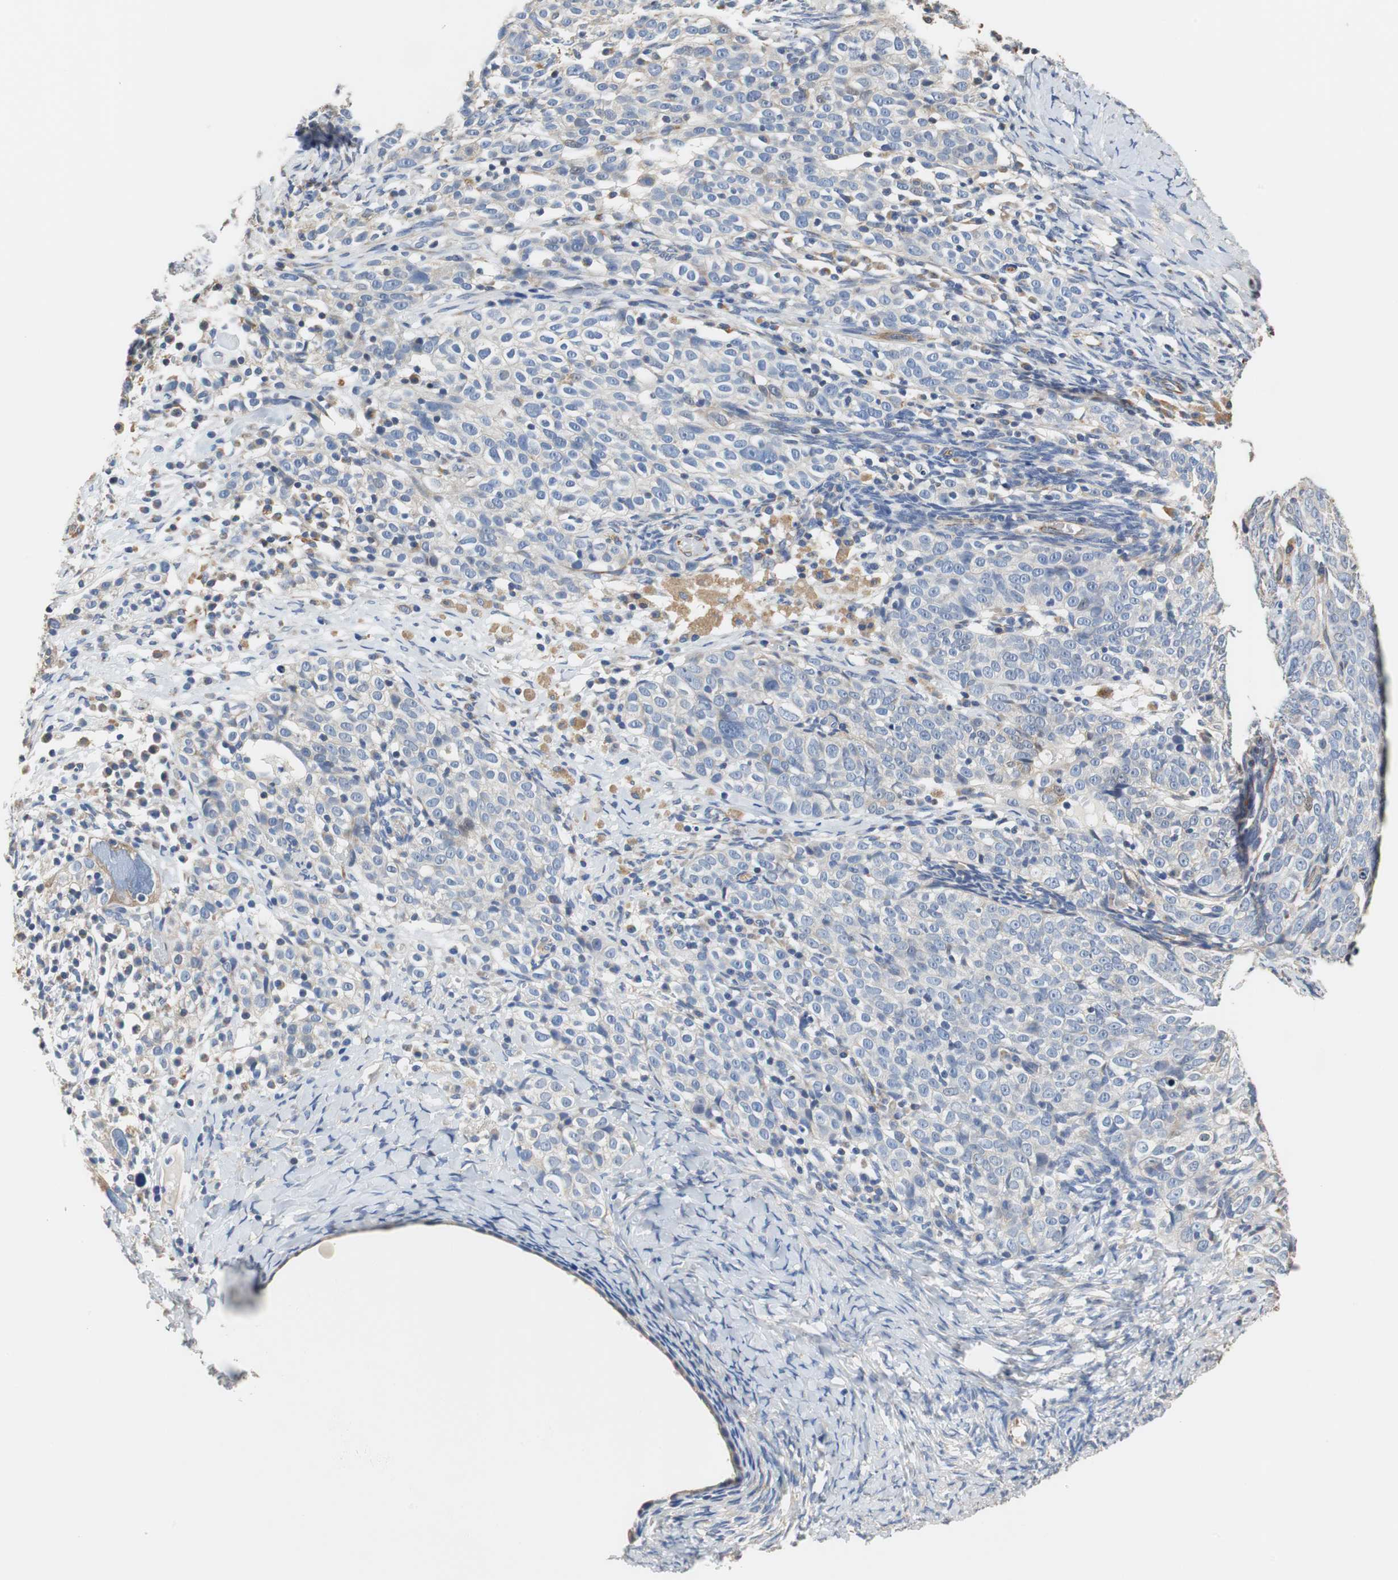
{"staining": {"intensity": "negative", "quantity": "none", "location": "none"}, "tissue": "ovarian cancer", "cell_type": "Tumor cells", "image_type": "cancer", "snomed": [{"axis": "morphology", "description": "Normal tissue, NOS"}, {"axis": "morphology", "description": "Cystadenocarcinoma, serous, NOS"}, {"axis": "topography", "description": "Ovary"}], "caption": "Ovarian cancer was stained to show a protein in brown. There is no significant staining in tumor cells.", "gene": "PCK1", "patient": {"sex": "female", "age": 62}}